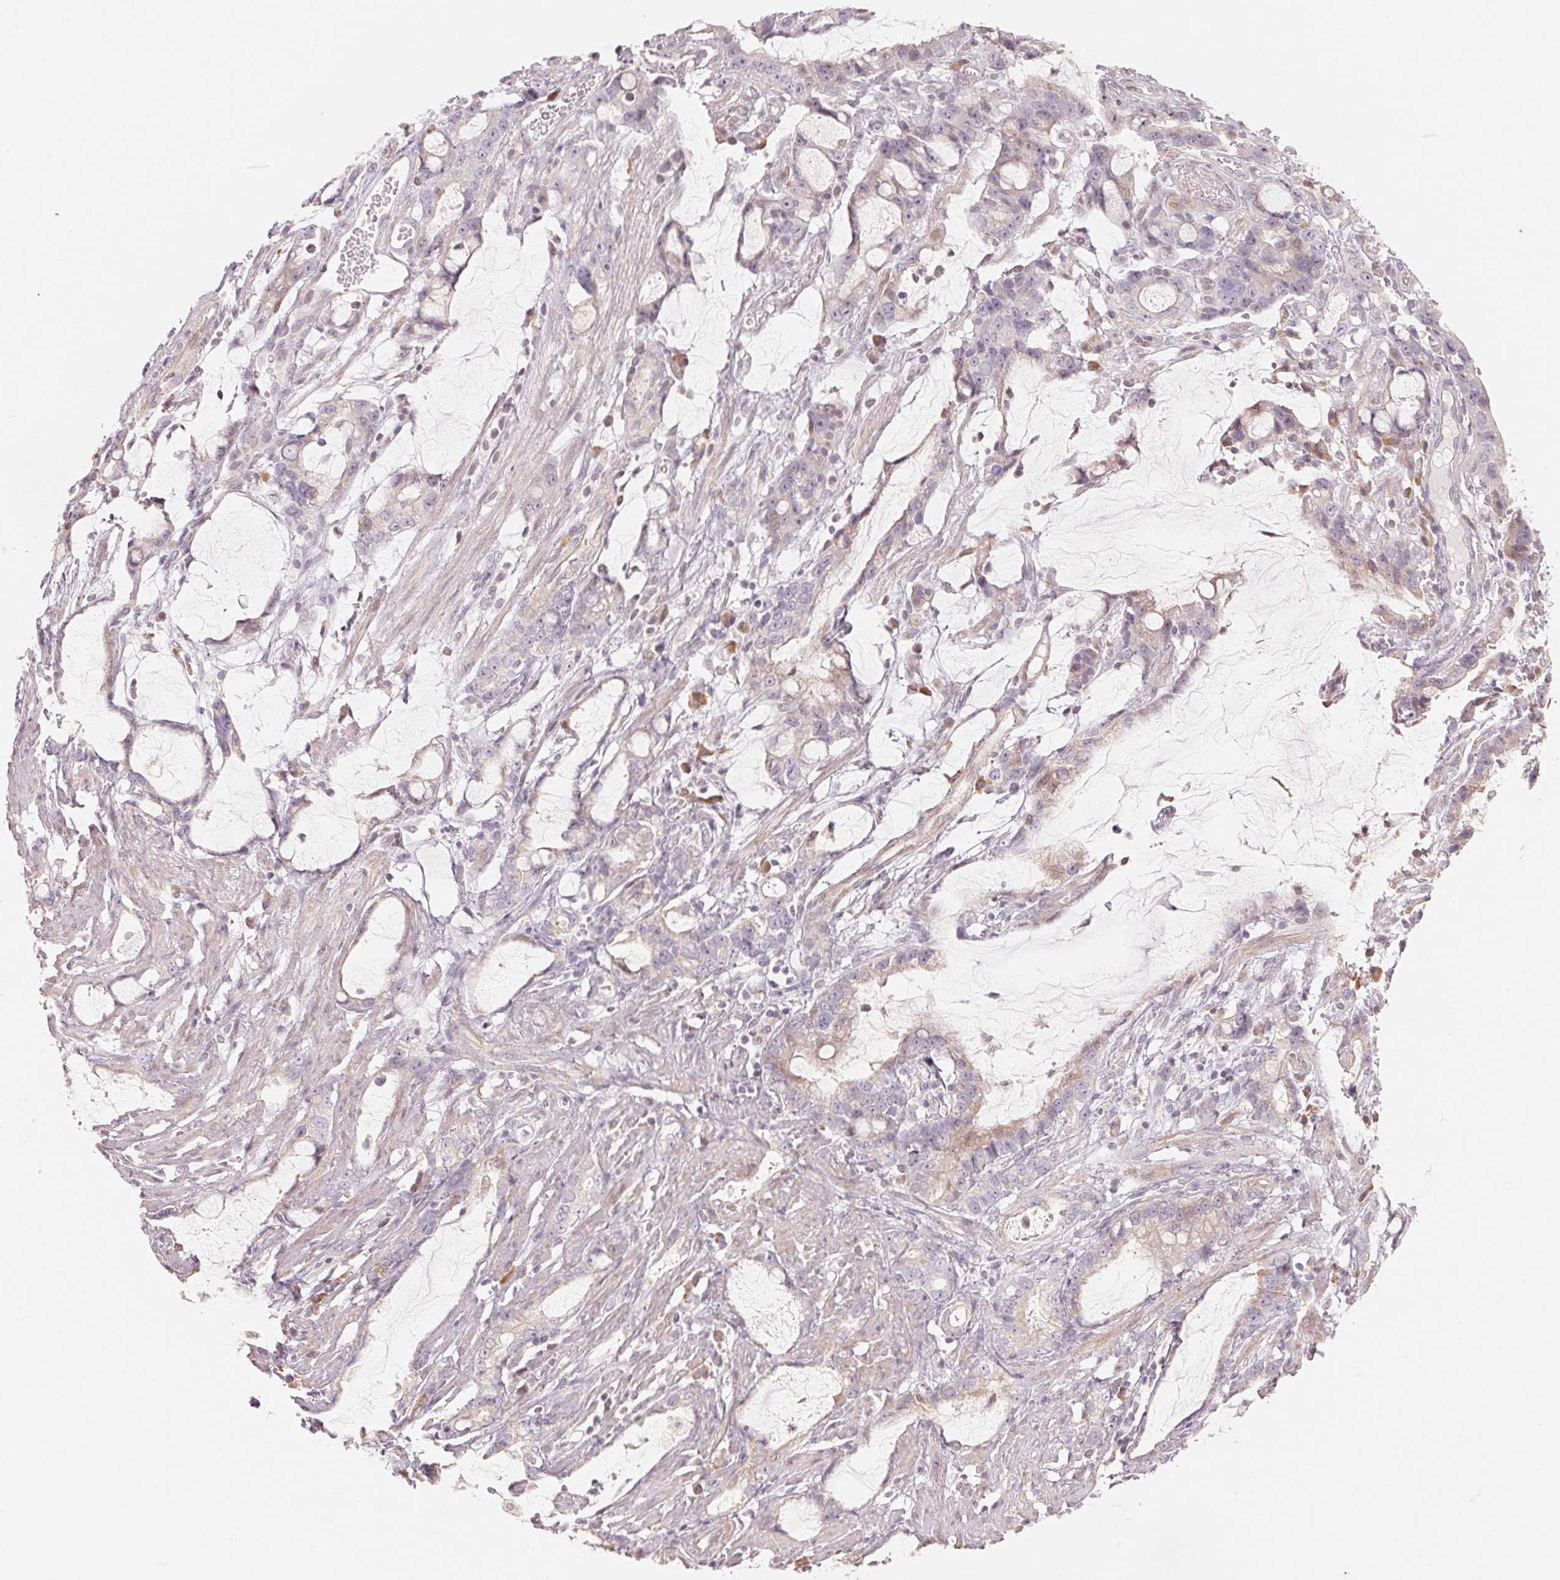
{"staining": {"intensity": "weak", "quantity": "<25%", "location": "cytoplasmic/membranous"}, "tissue": "stomach cancer", "cell_type": "Tumor cells", "image_type": "cancer", "snomed": [{"axis": "morphology", "description": "Adenocarcinoma, NOS"}, {"axis": "topography", "description": "Stomach"}], "caption": "IHC image of human stomach cancer (adenocarcinoma) stained for a protein (brown), which exhibits no expression in tumor cells.", "gene": "DENND2C", "patient": {"sex": "male", "age": 55}}